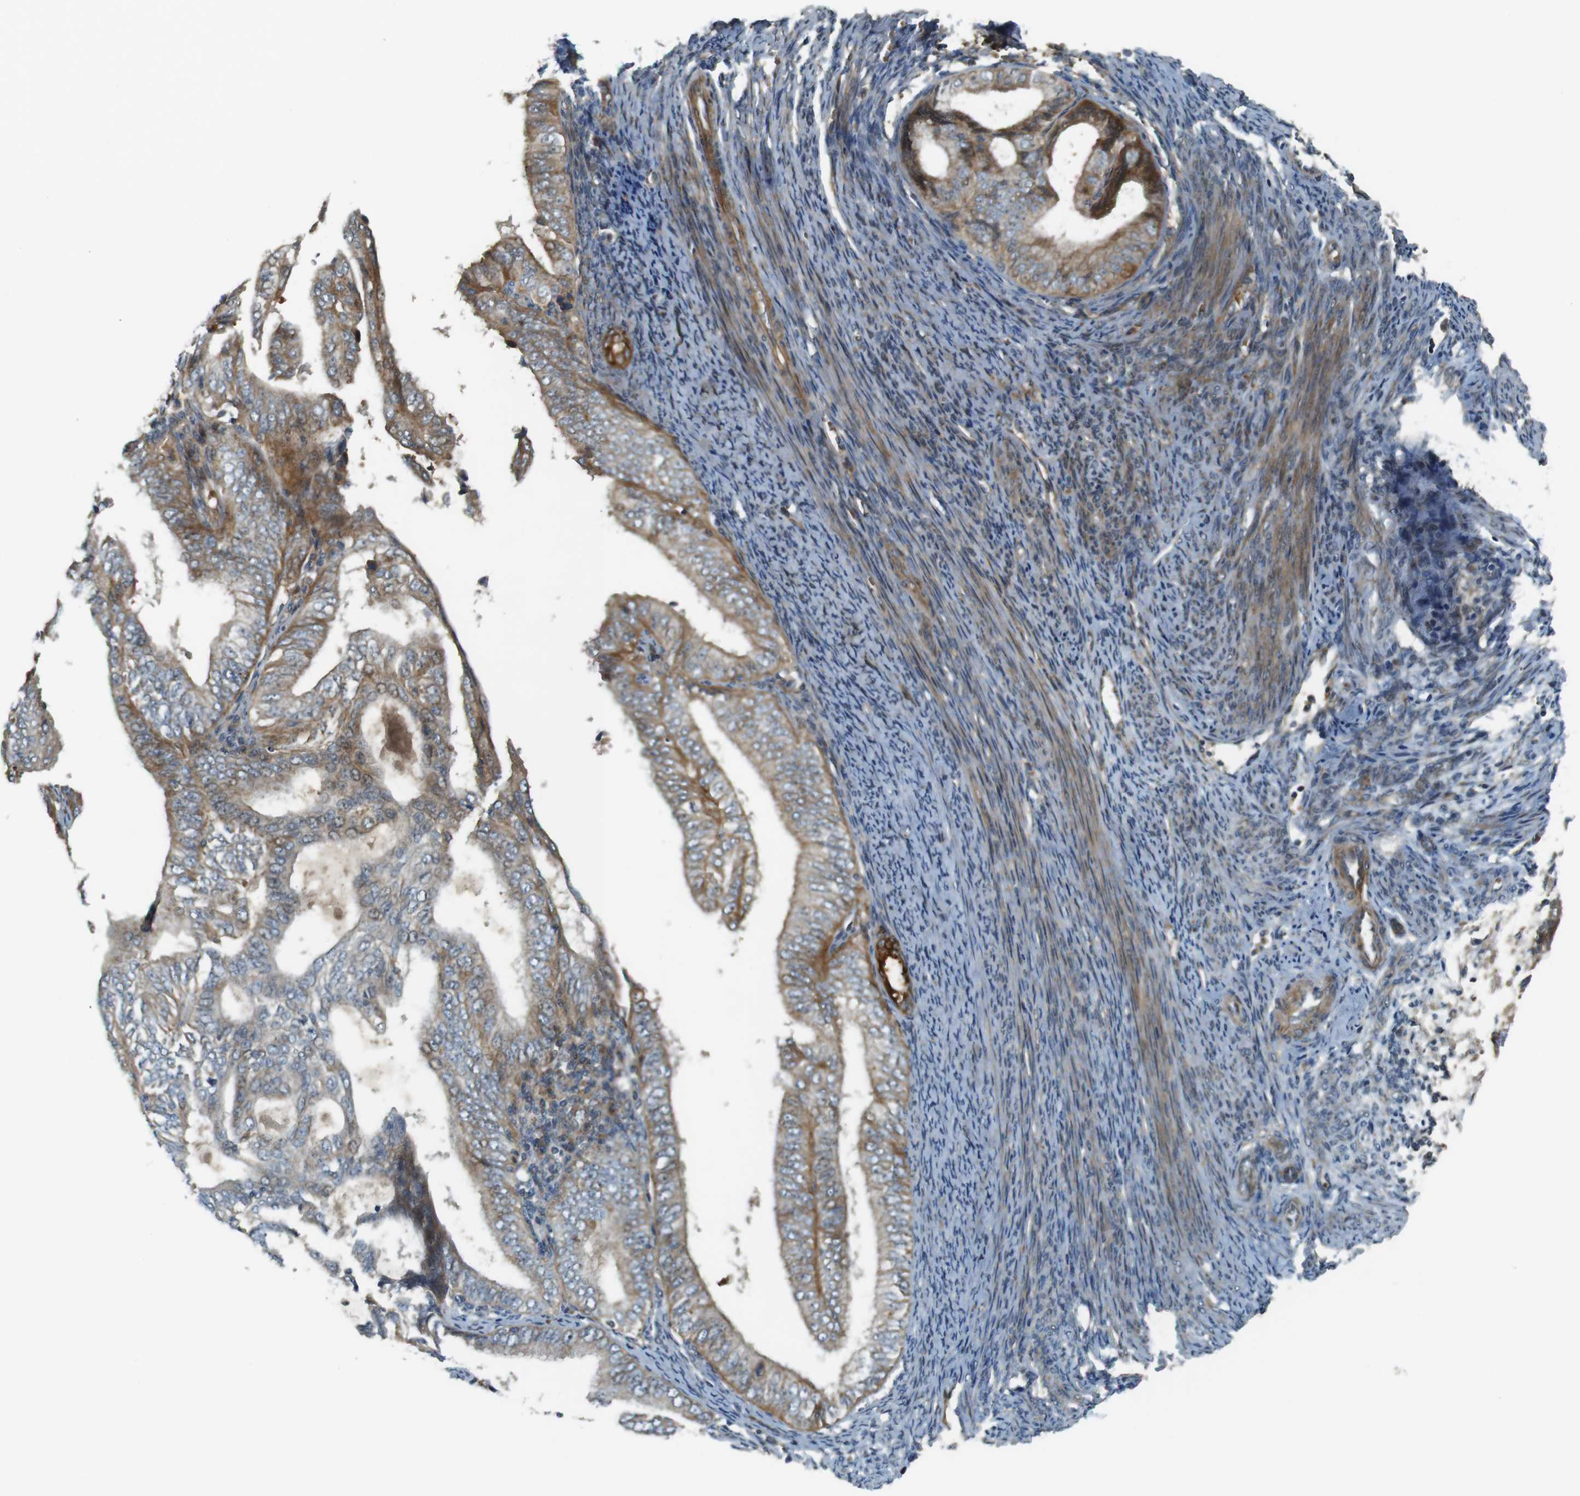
{"staining": {"intensity": "moderate", "quantity": ">75%", "location": "cytoplasmic/membranous"}, "tissue": "endometrial cancer", "cell_type": "Tumor cells", "image_type": "cancer", "snomed": [{"axis": "morphology", "description": "Adenocarcinoma, NOS"}, {"axis": "topography", "description": "Endometrium"}], "caption": "Protein expression analysis of human endometrial cancer reveals moderate cytoplasmic/membranous staining in approximately >75% of tumor cells. Using DAB (brown) and hematoxylin (blue) stains, captured at high magnification using brightfield microscopy.", "gene": "IFFO2", "patient": {"sex": "female", "age": 58}}